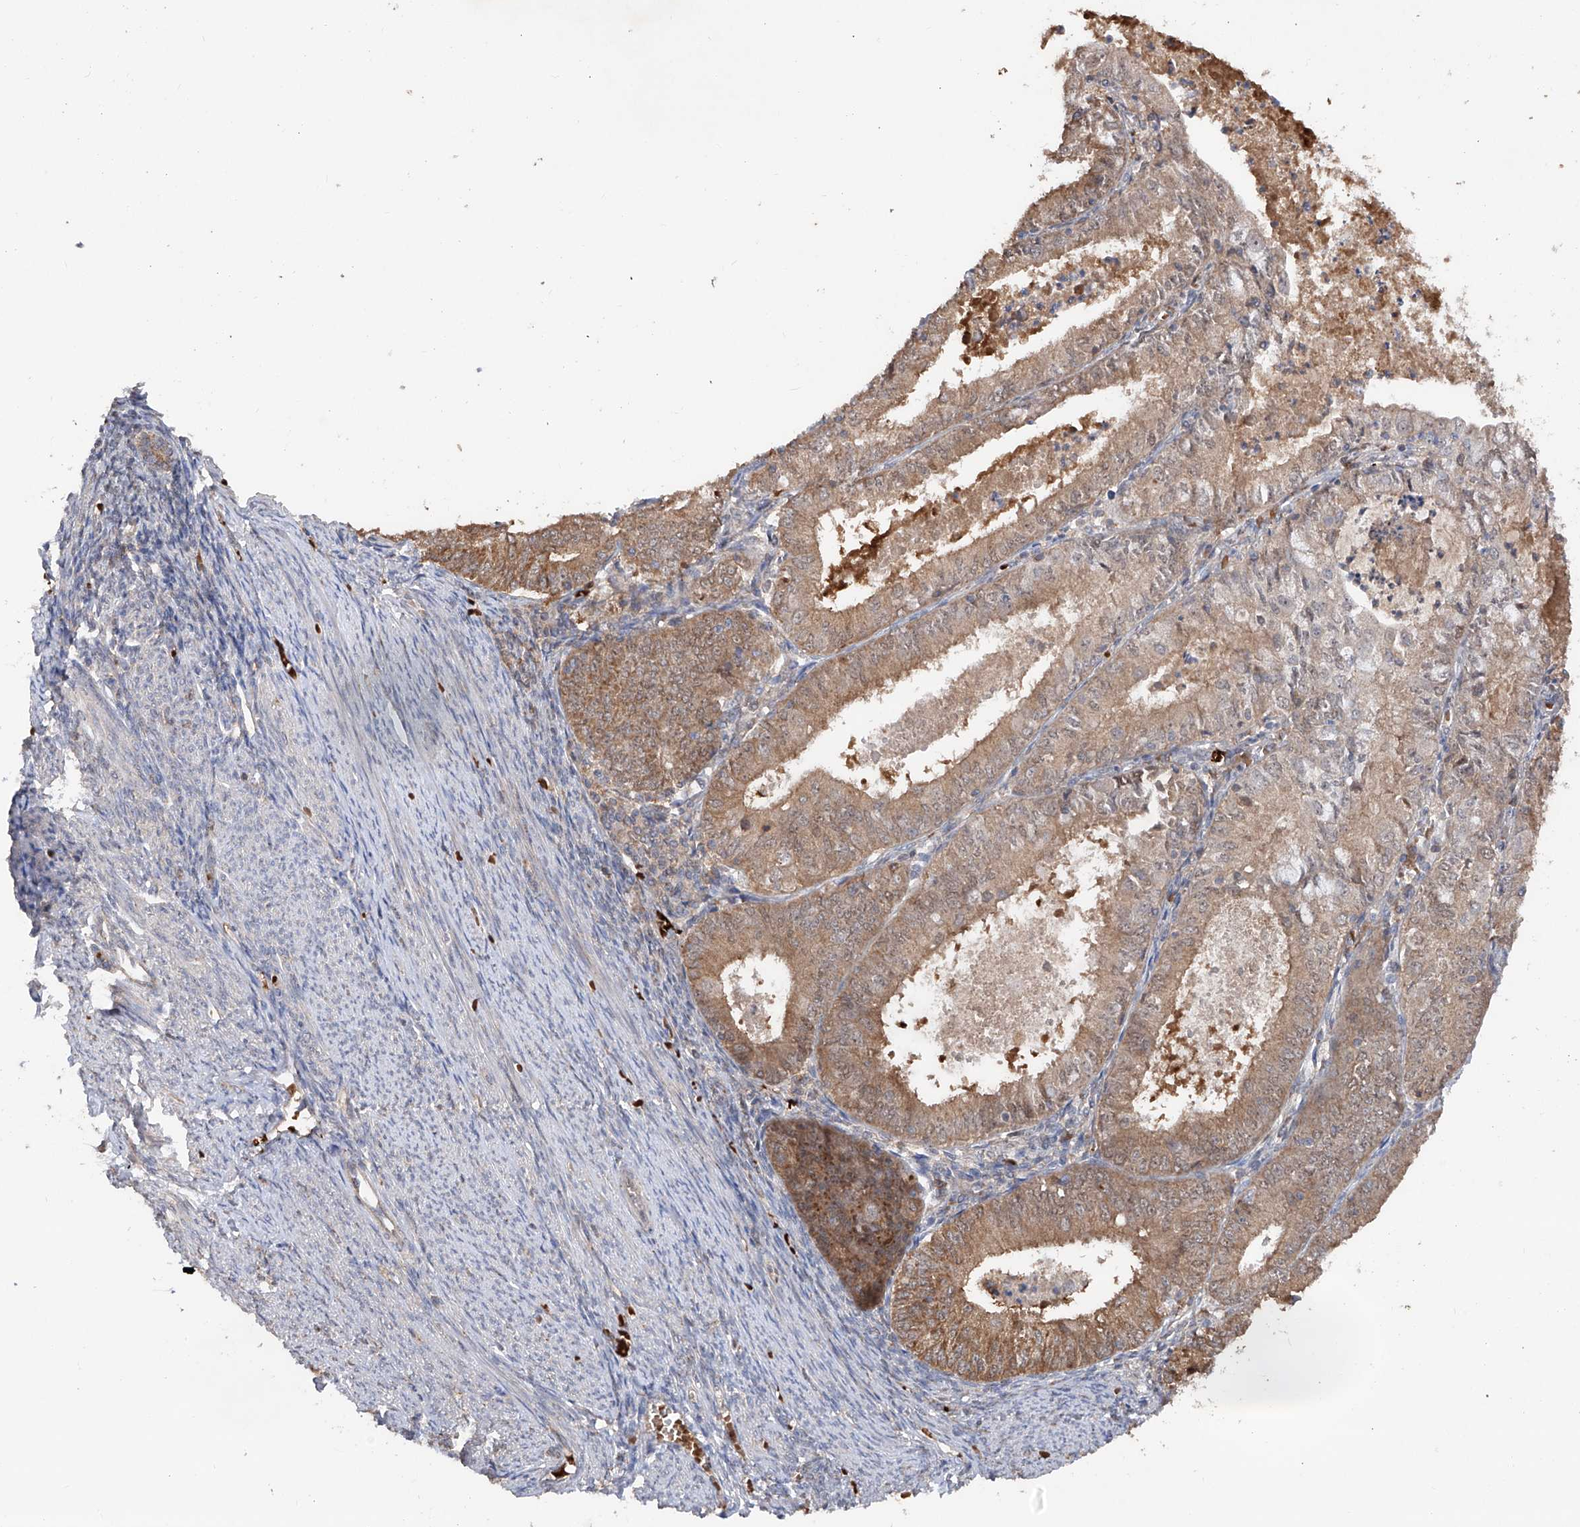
{"staining": {"intensity": "moderate", "quantity": ">75%", "location": "cytoplasmic/membranous"}, "tissue": "endometrial cancer", "cell_type": "Tumor cells", "image_type": "cancer", "snomed": [{"axis": "morphology", "description": "Adenocarcinoma, NOS"}, {"axis": "topography", "description": "Endometrium"}], "caption": "Immunohistochemistry (IHC) (DAB) staining of endometrial adenocarcinoma demonstrates moderate cytoplasmic/membranous protein positivity in approximately >75% of tumor cells.", "gene": "EDN1", "patient": {"sex": "female", "age": 57}}